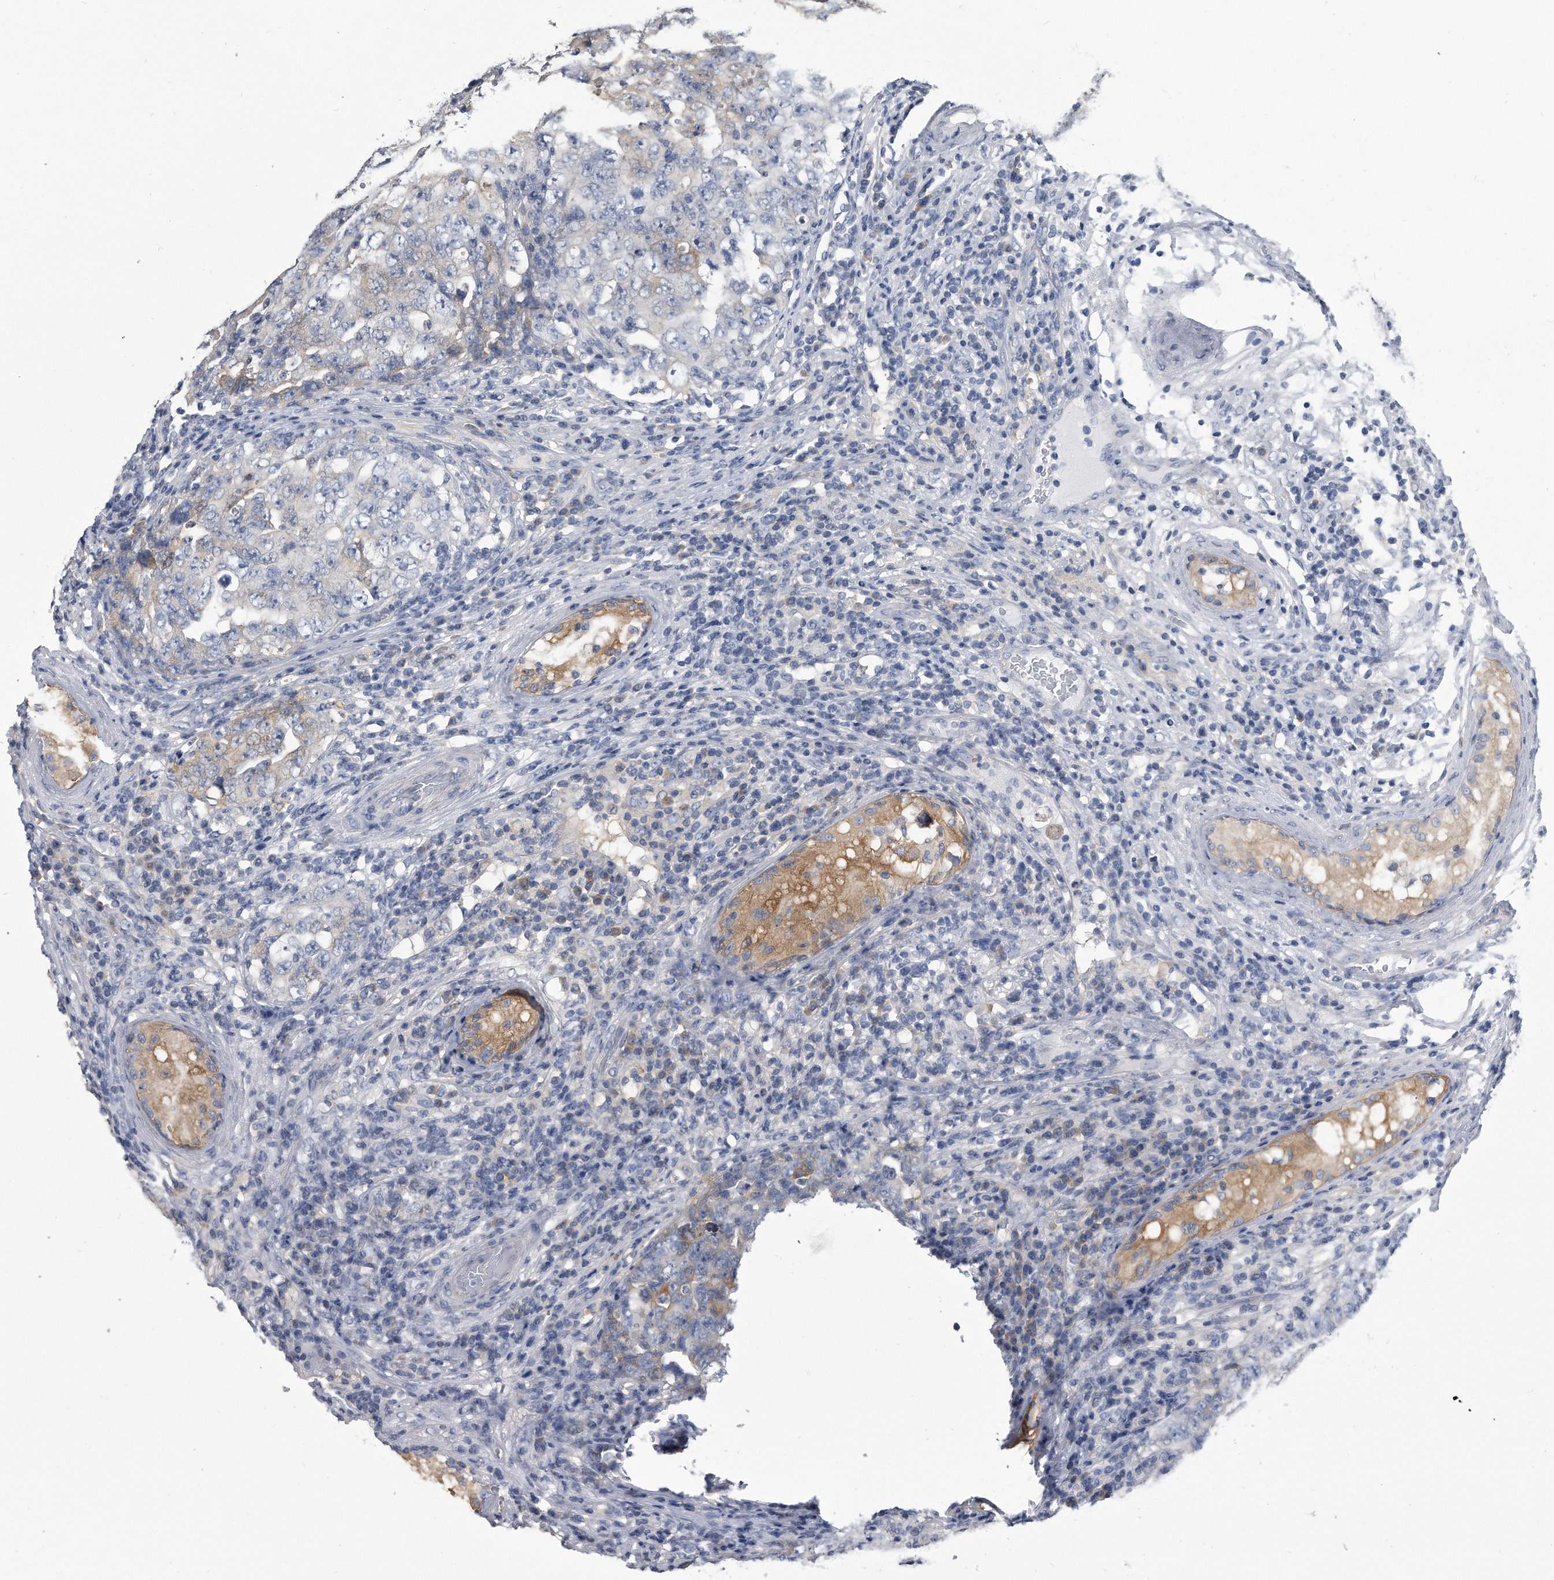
{"staining": {"intensity": "negative", "quantity": "none", "location": "none"}, "tissue": "testis cancer", "cell_type": "Tumor cells", "image_type": "cancer", "snomed": [{"axis": "morphology", "description": "Carcinoma, Embryonal, NOS"}, {"axis": "topography", "description": "Testis"}], "caption": "DAB immunohistochemical staining of human testis cancer (embryonal carcinoma) reveals no significant expression in tumor cells.", "gene": "PYGB", "patient": {"sex": "male", "age": 26}}